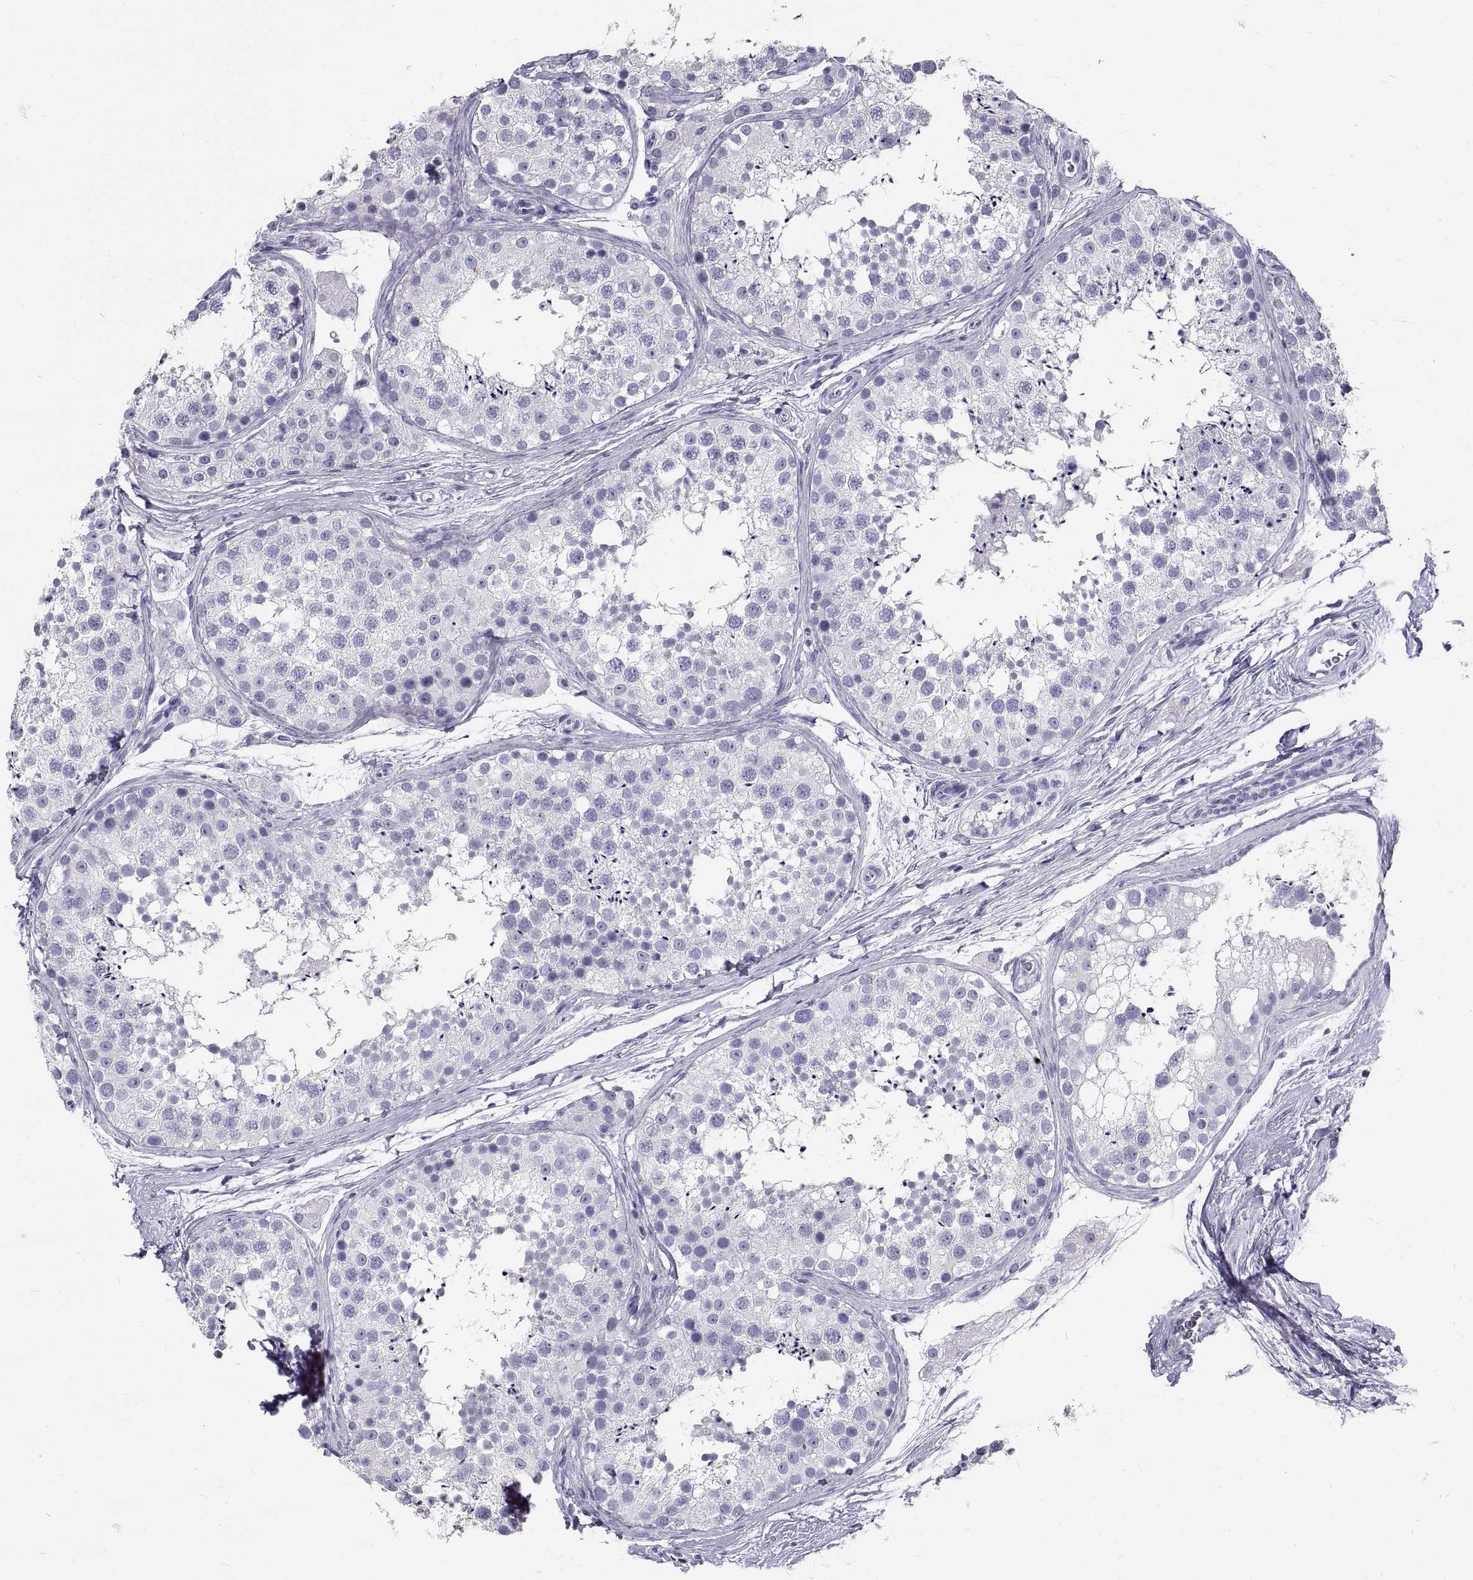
{"staining": {"intensity": "negative", "quantity": "none", "location": "none"}, "tissue": "testis", "cell_type": "Cells in seminiferous ducts", "image_type": "normal", "snomed": [{"axis": "morphology", "description": "Normal tissue, NOS"}, {"axis": "topography", "description": "Testis"}], "caption": "Testis stained for a protein using immunohistochemistry reveals no expression cells in seminiferous ducts.", "gene": "GNG12", "patient": {"sex": "male", "age": 41}}